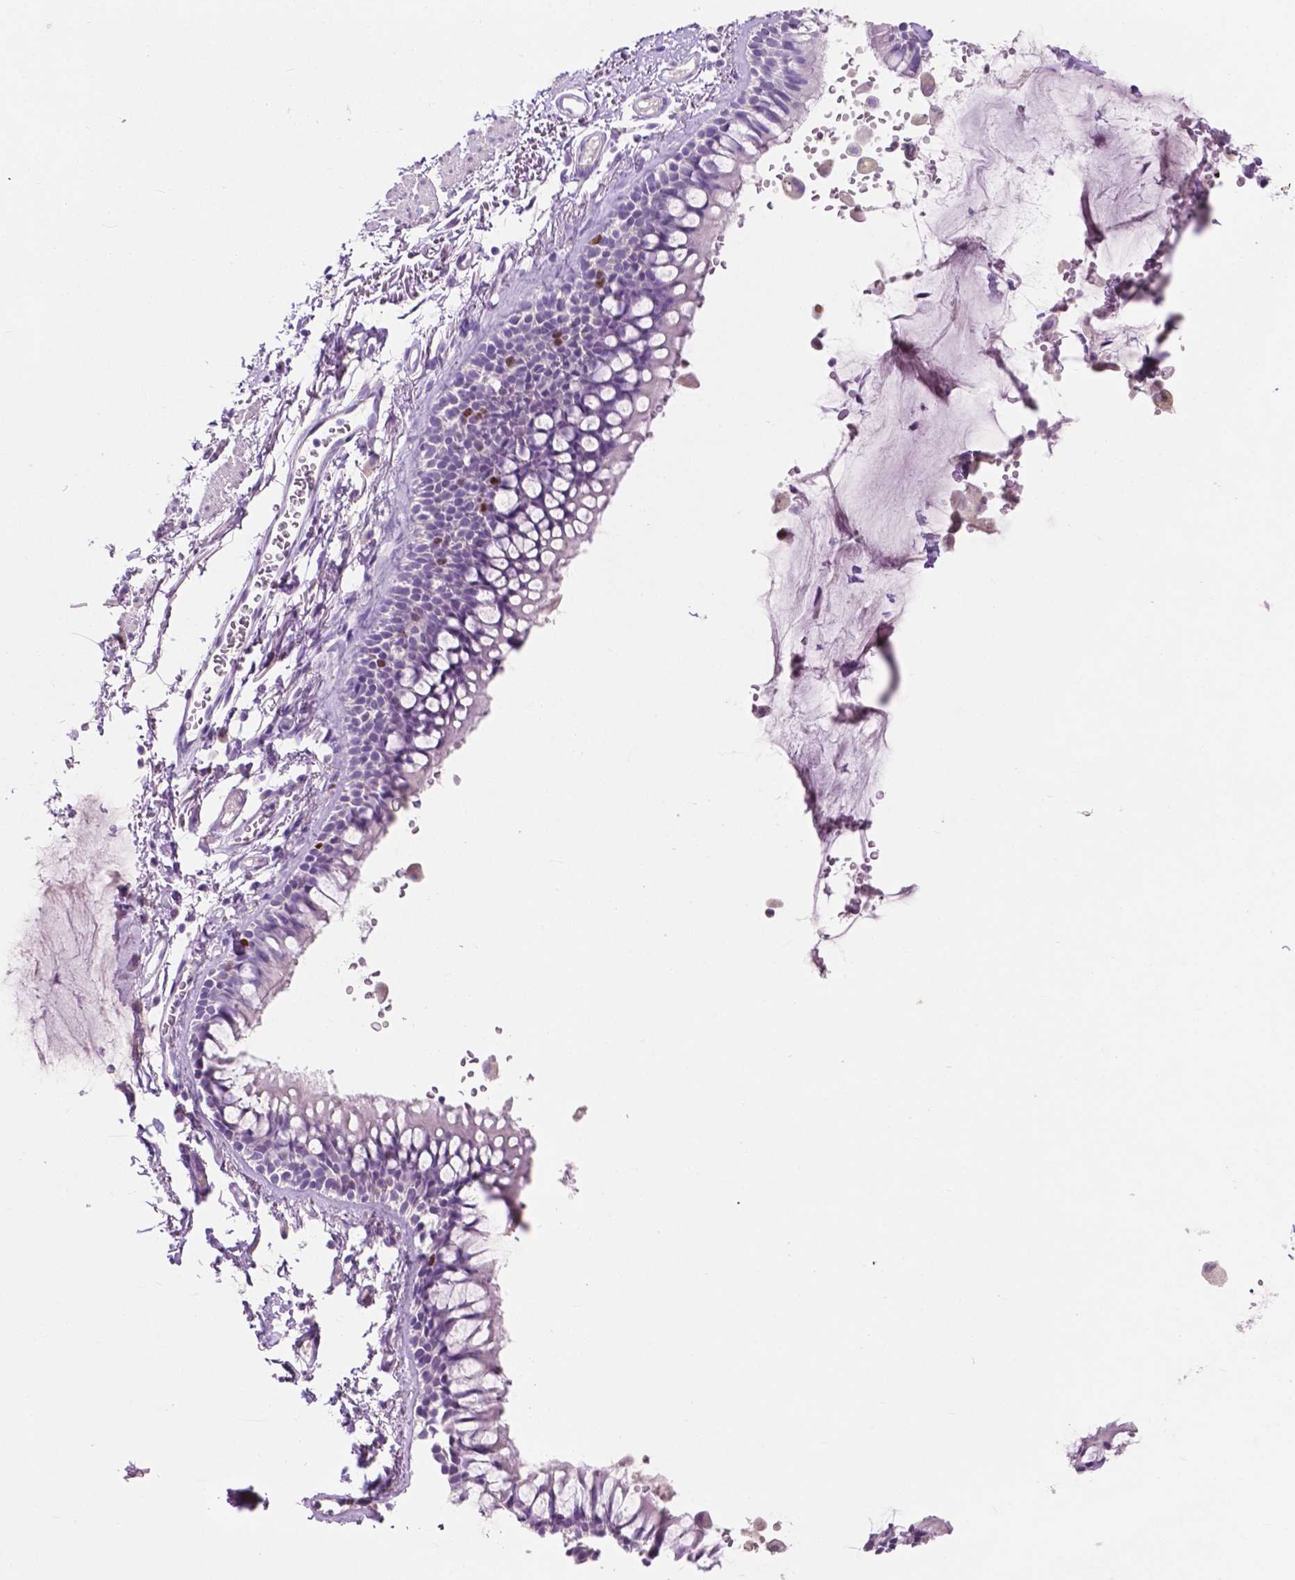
{"staining": {"intensity": "negative", "quantity": "none", "location": "none"}, "tissue": "adipose tissue", "cell_type": "Adipocytes", "image_type": "normal", "snomed": [{"axis": "morphology", "description": "Normal tissue, NOS"}, {"axis": "topography", "description": "Cartilage tissue"}, {"axis": "topography", "description": "Bronchus"}], "caption": "Immunohistochemistry (IHC) photomicrograph of normal adipose tissue: adipose tissue stained with DAB displays no significant protein staining in adipocytes. (DAB (3,3'-diaminobenzidine) immunohistochemistry visualized using brightfield microscopy, high magnification).", "gene": "SIAH2", "patient": {"sex": "female", "age": 79}}